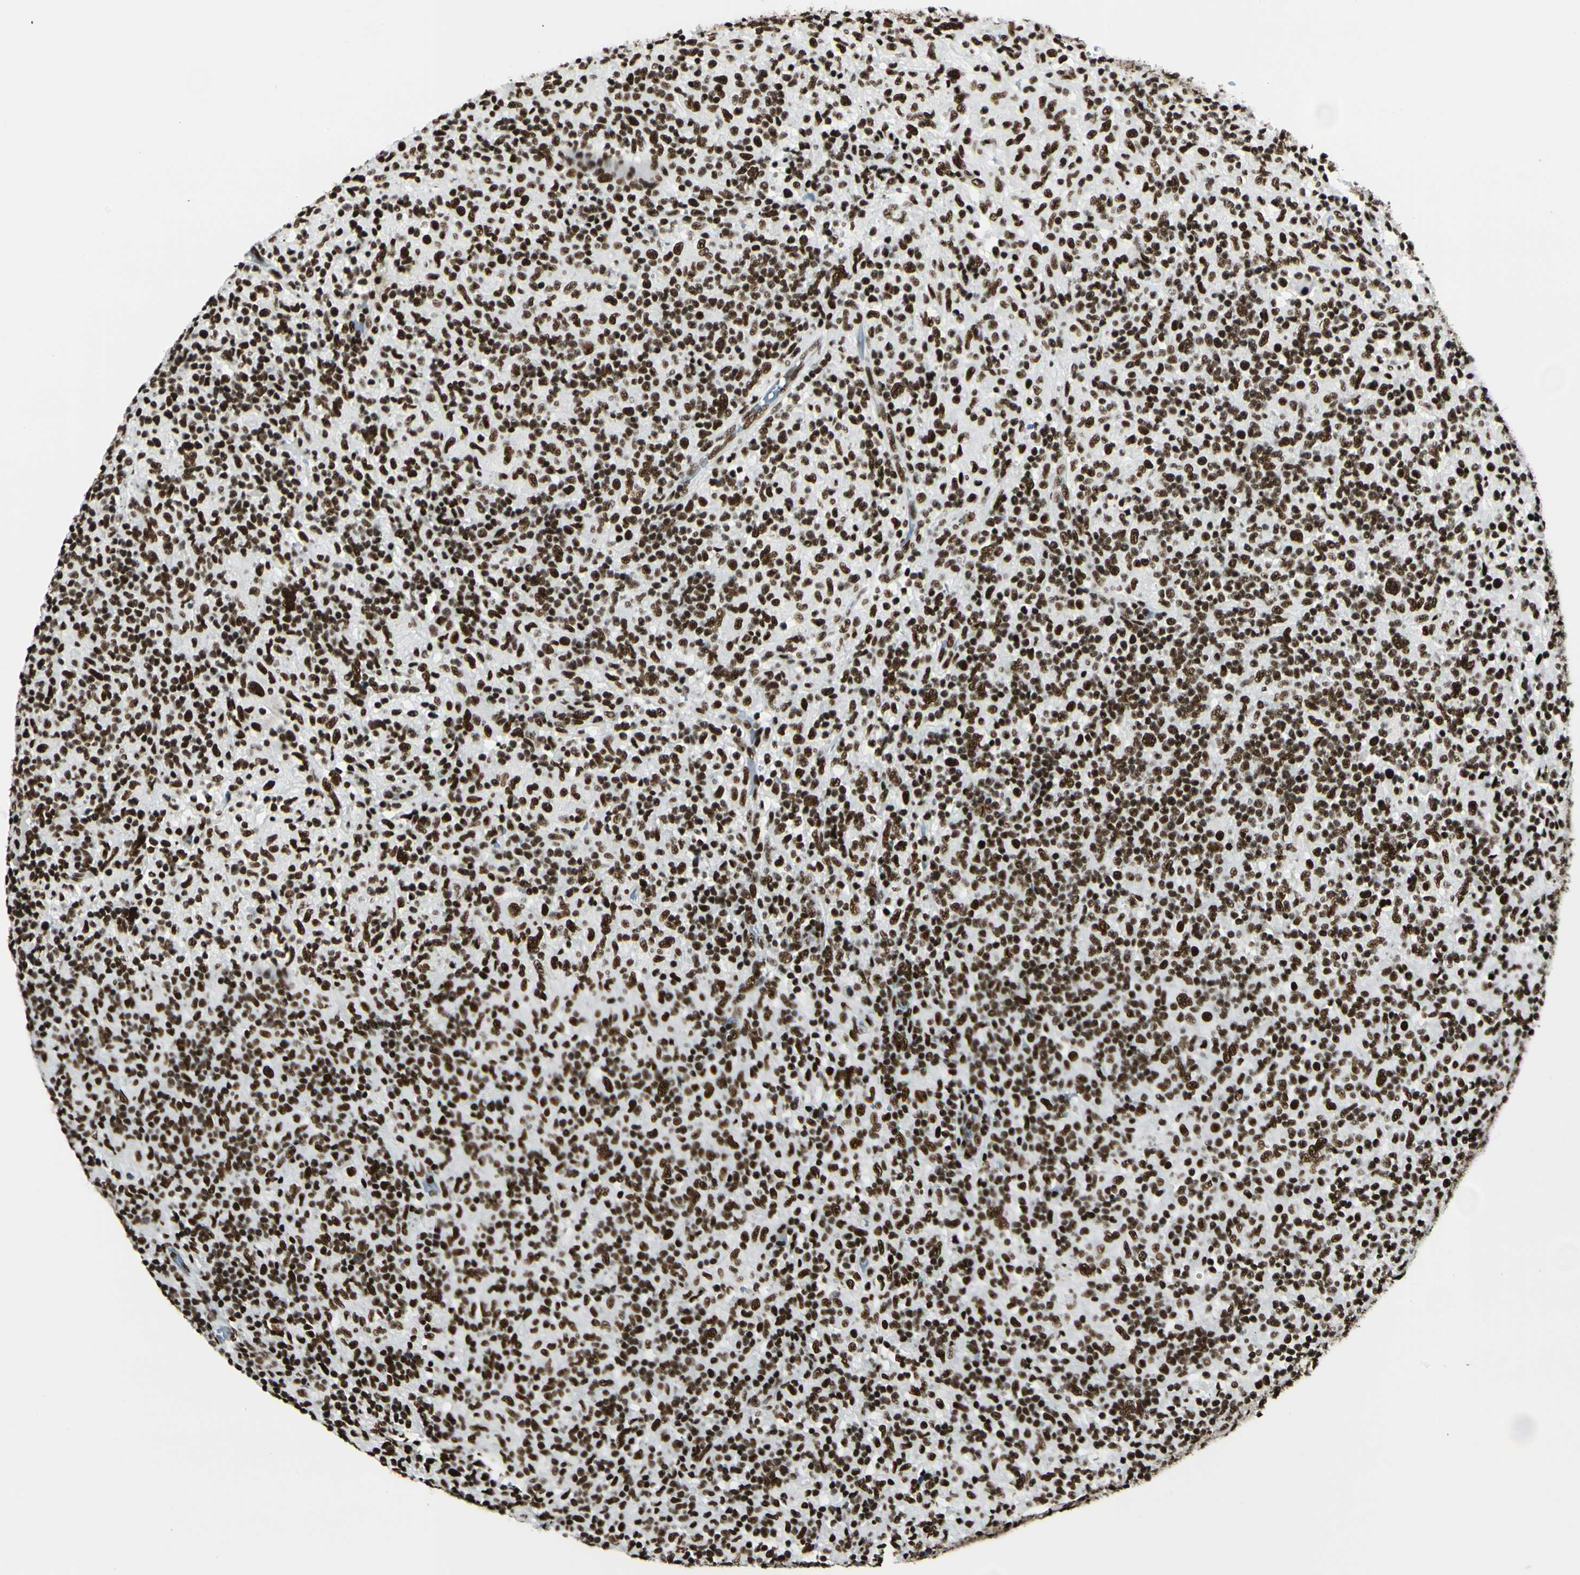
{"staining": {"intensity": "strong", "quantity": ">75%", "location": "nuclear"}, "tissue": "lymphoma", "cell_type": "Tumor cells", "image_type": "cancer", "snomed": [{"axis": "morphology", "description": "Hodgkin's disease, NOS"}, {"axis": "topography", "description": "Lymph node"}], "caption": "There is high levels of strong nuclear staining in tumor cells of Hodgkin's disease, as demonstrated by immunohistochemical staining (brown color).", "gene": "CCAR1", "patient": {"sex": "male", "age": 70}}